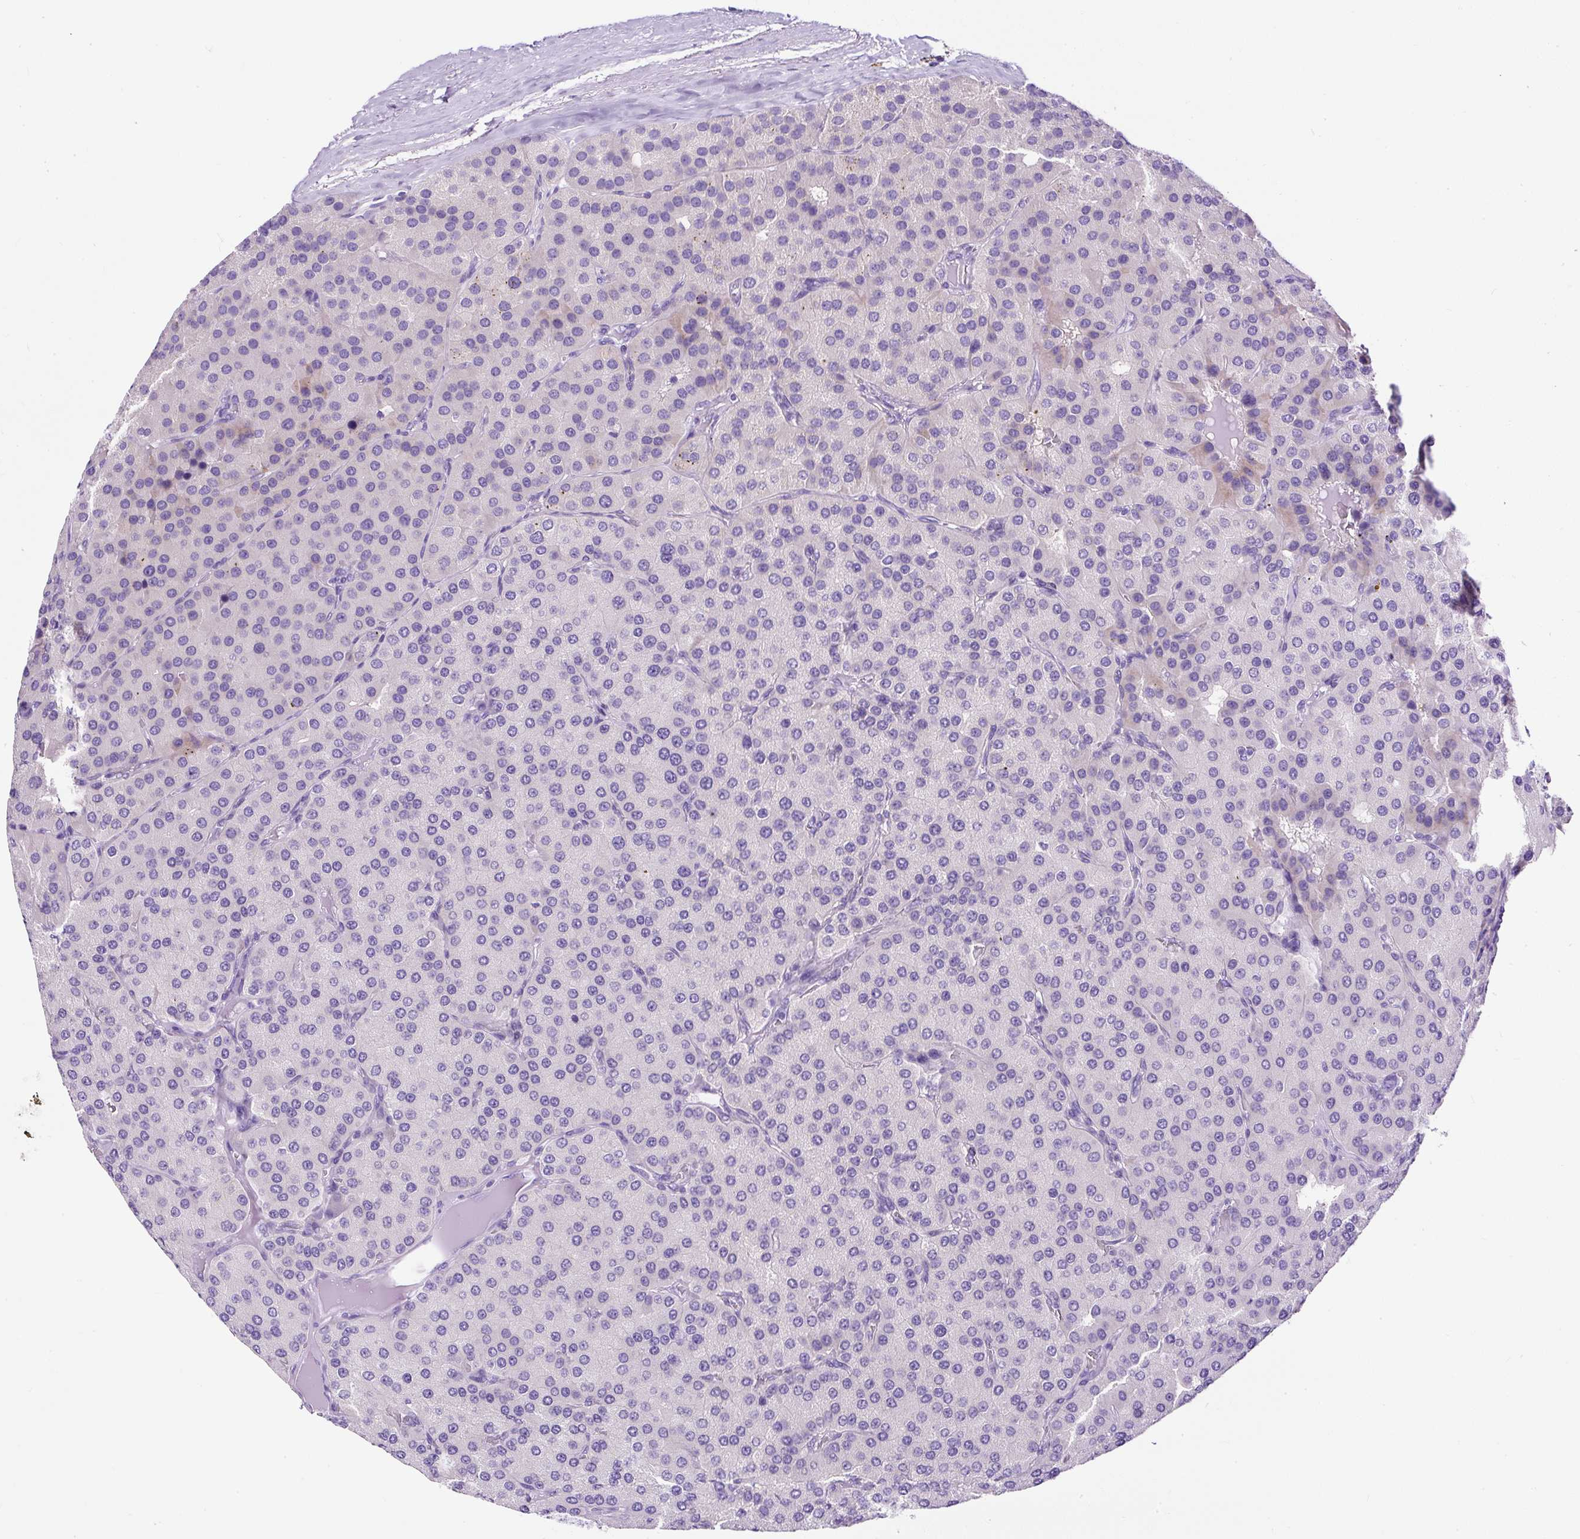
{"staining": {"intensity": "negative", "quantity": "none", "location": "none"}, "tissue": "parathyroid gland", "cell_type": "Glandular cells", "image_type": "normal", "snomed": [{"axis": "morphology", "description": "Normal tissue, NOS"}, {"axis": "morphology", "description": "Adenoma, NOS"}, {"axis": "topography", "description": "Parathyroid gland"}], "caption": "Benign parathyroid gland was stained to show a protein in brown. There is no significant expression in glandular cells. (IHC, brightfield microscopy, high magnification).", "gene": "STOX2", "patient": {"sex": "female", "age": 86}}